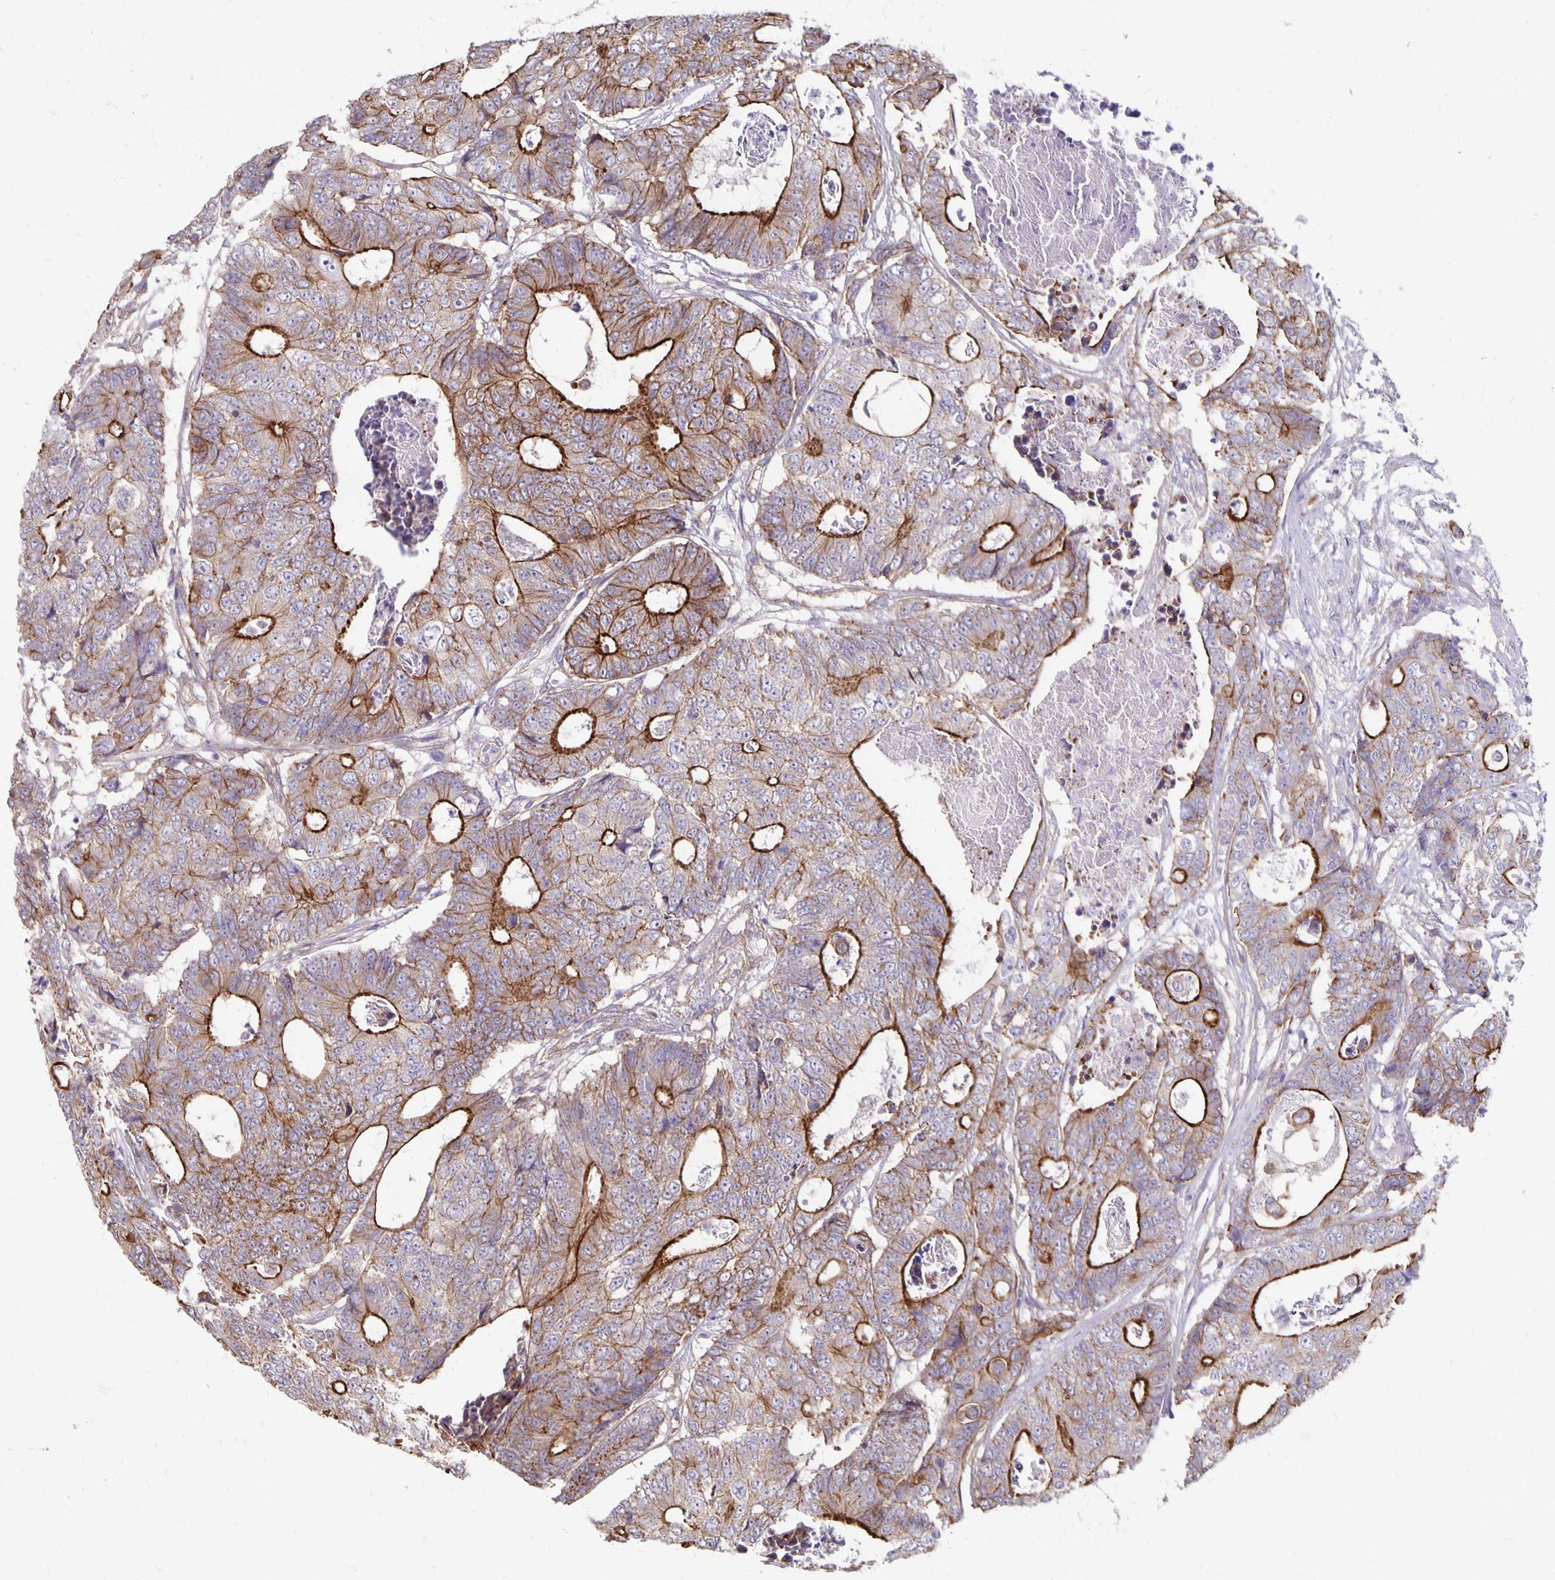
{"staining": {"intensity": "strong", "quantity": "25%-75%", "location": "cytoplasmic/membranous"}, "tissue": "colorectal cancer", "cell_type": "Tumor cells", "image_type": "cancer", "snomed": [{"axis": "morphology", "description": "Adenocarcinoma, NOS"}, {"axis": "topography", "description": "Colon"}], "caption": "High-power microscopy captured an immunohistochemistry image of adenocarcinoma (colorectal), revealing strong cytoplasmic/membranous expression in about 25%-75% of tumor cells.", "gene": "PPP1R3E", "patient": {"sex": "female", "age": 48}}